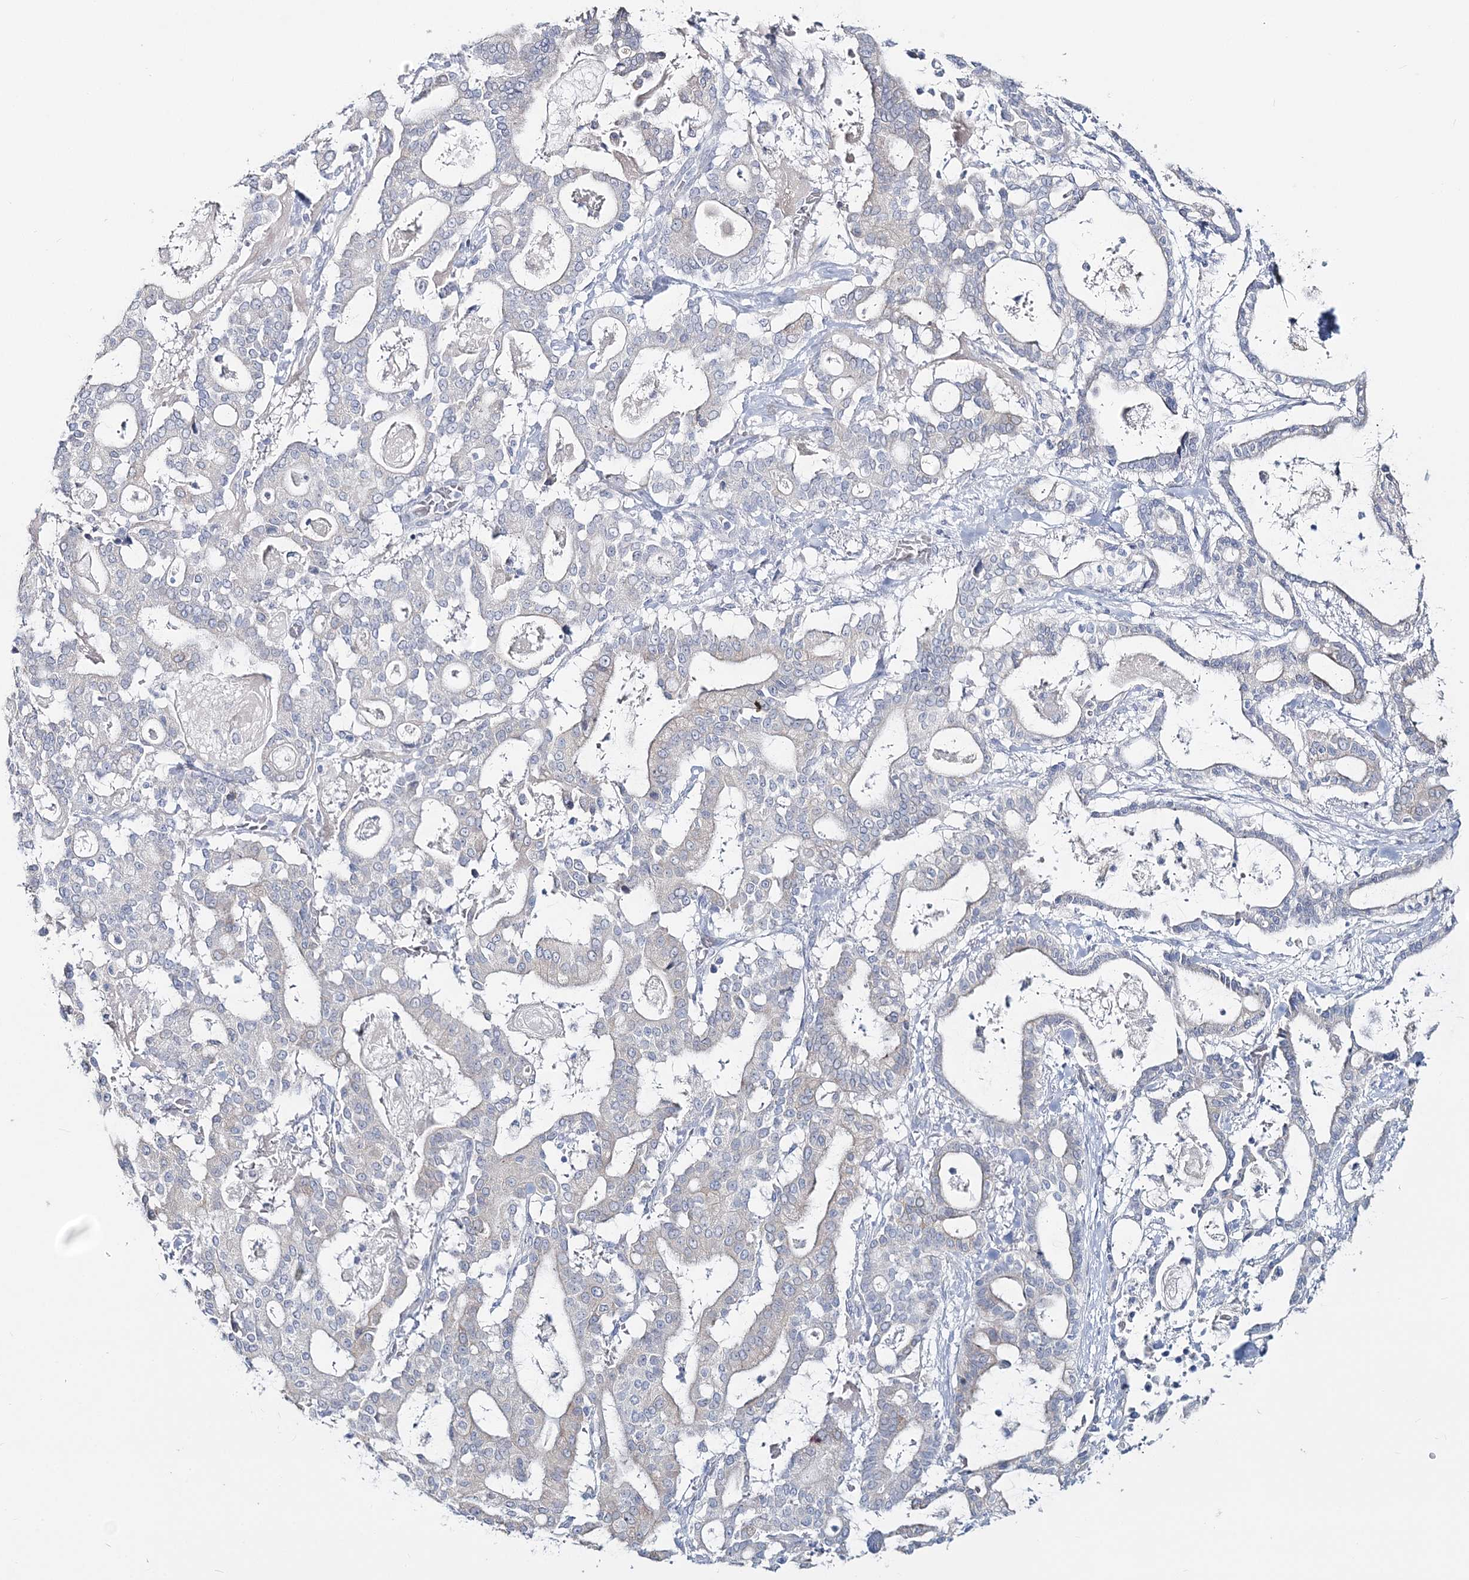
{"staining": {"intensity": "negative", "quantity": "none", "location": "none"}, "tissue": "pancreatic cancer", "cell_type": "Tumor cells", "image_type": "cancer", "snomed": [{"axis": "morphology", "description": "Adenocarcinoma, NOS"}, {"axis": "topography", "description": "Pancreas"}], "caption": "DAB (3,3'-diaminobenzidine) immunohistochemical staining of adenocarcinoma (pancreatic) displays no significant expression in tumor cells.", "gene": "CYP3A4", "patient": {"sex": "male", "age": 63}}